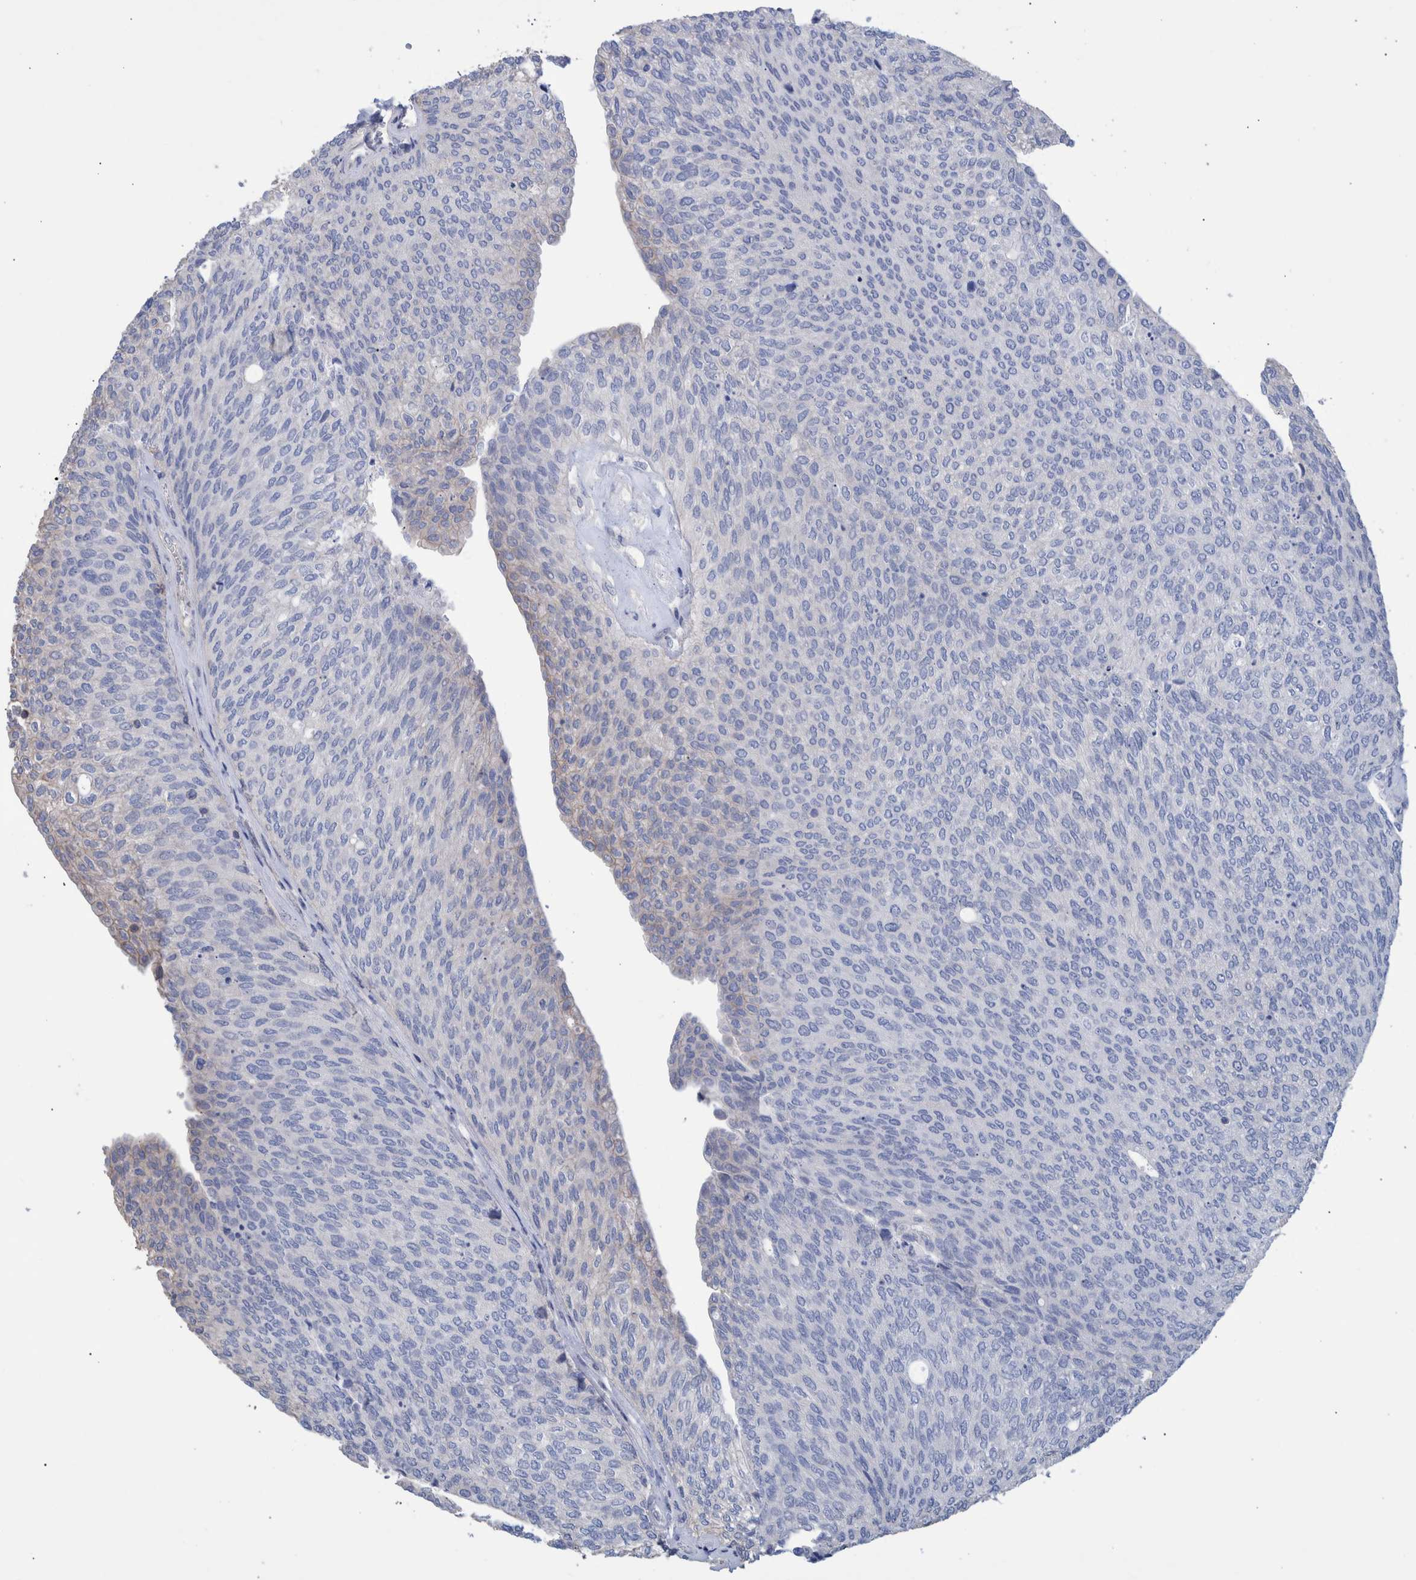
{"staining": {"intensity": "negative", "quantity": "none", "location": "none"}, "tissue": "urothelial cancer", "cell_type": "Tumor cells", "image_type": "cancer", "snomed": [{"axis": "morphology", "description": "Urothelial carcinoma, Low grade"}, {"axis": "topography", "description": "Urinary bladder"}], "caption": "IHC of human urothelial carcinoma (low-grade) displays no expression in tumor cells.", "gene": "PPP3CC", "patient": {"sex": "female", "age": 79}}